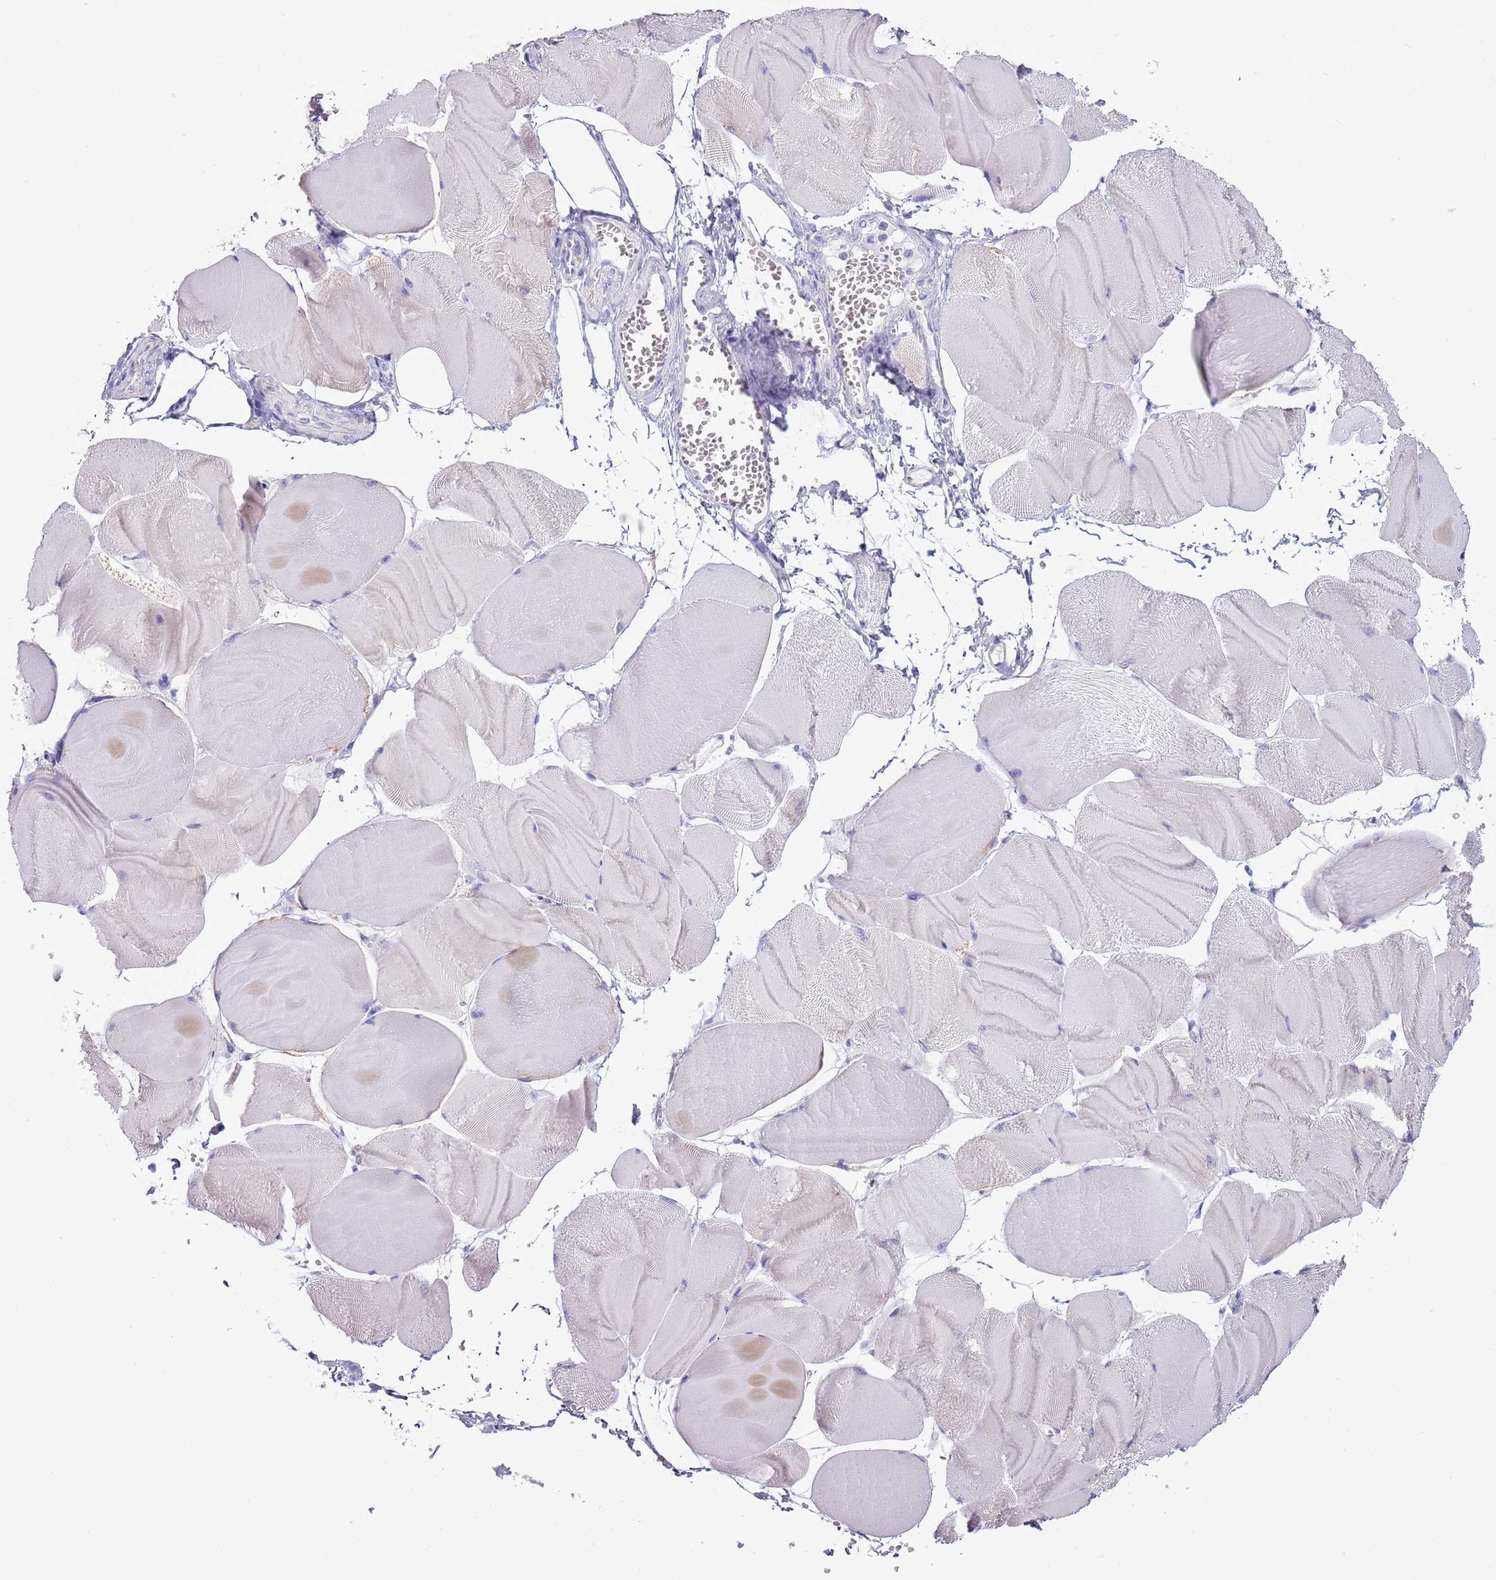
{"staining": {"intensity": "negative", "quantity": "none", "location": "none"}, "tissue": "skeletal muscle", "cell_type": "Myocytes", "image_type": "normal", "snomed": [{"axis": "morphology", "description": "Normal tissue, NOS"}, {"axis": "morphology", "description": "Basal cell carcinoma"}, {"axis": "topography", "description": "Skeletal muscle"}], "caption": "An IHC photomicrograph of benign skeletal muscle is shown. There is no staining in myocytes of skeletal muscle. Brightfield microscopy of immunohistochemistry (IHC) stained with DAB (brown) and hematoxylin (blue), captured at high magnification.", "gene": "SLC23A1", "patient": {"sex": "female", "age": 64}}